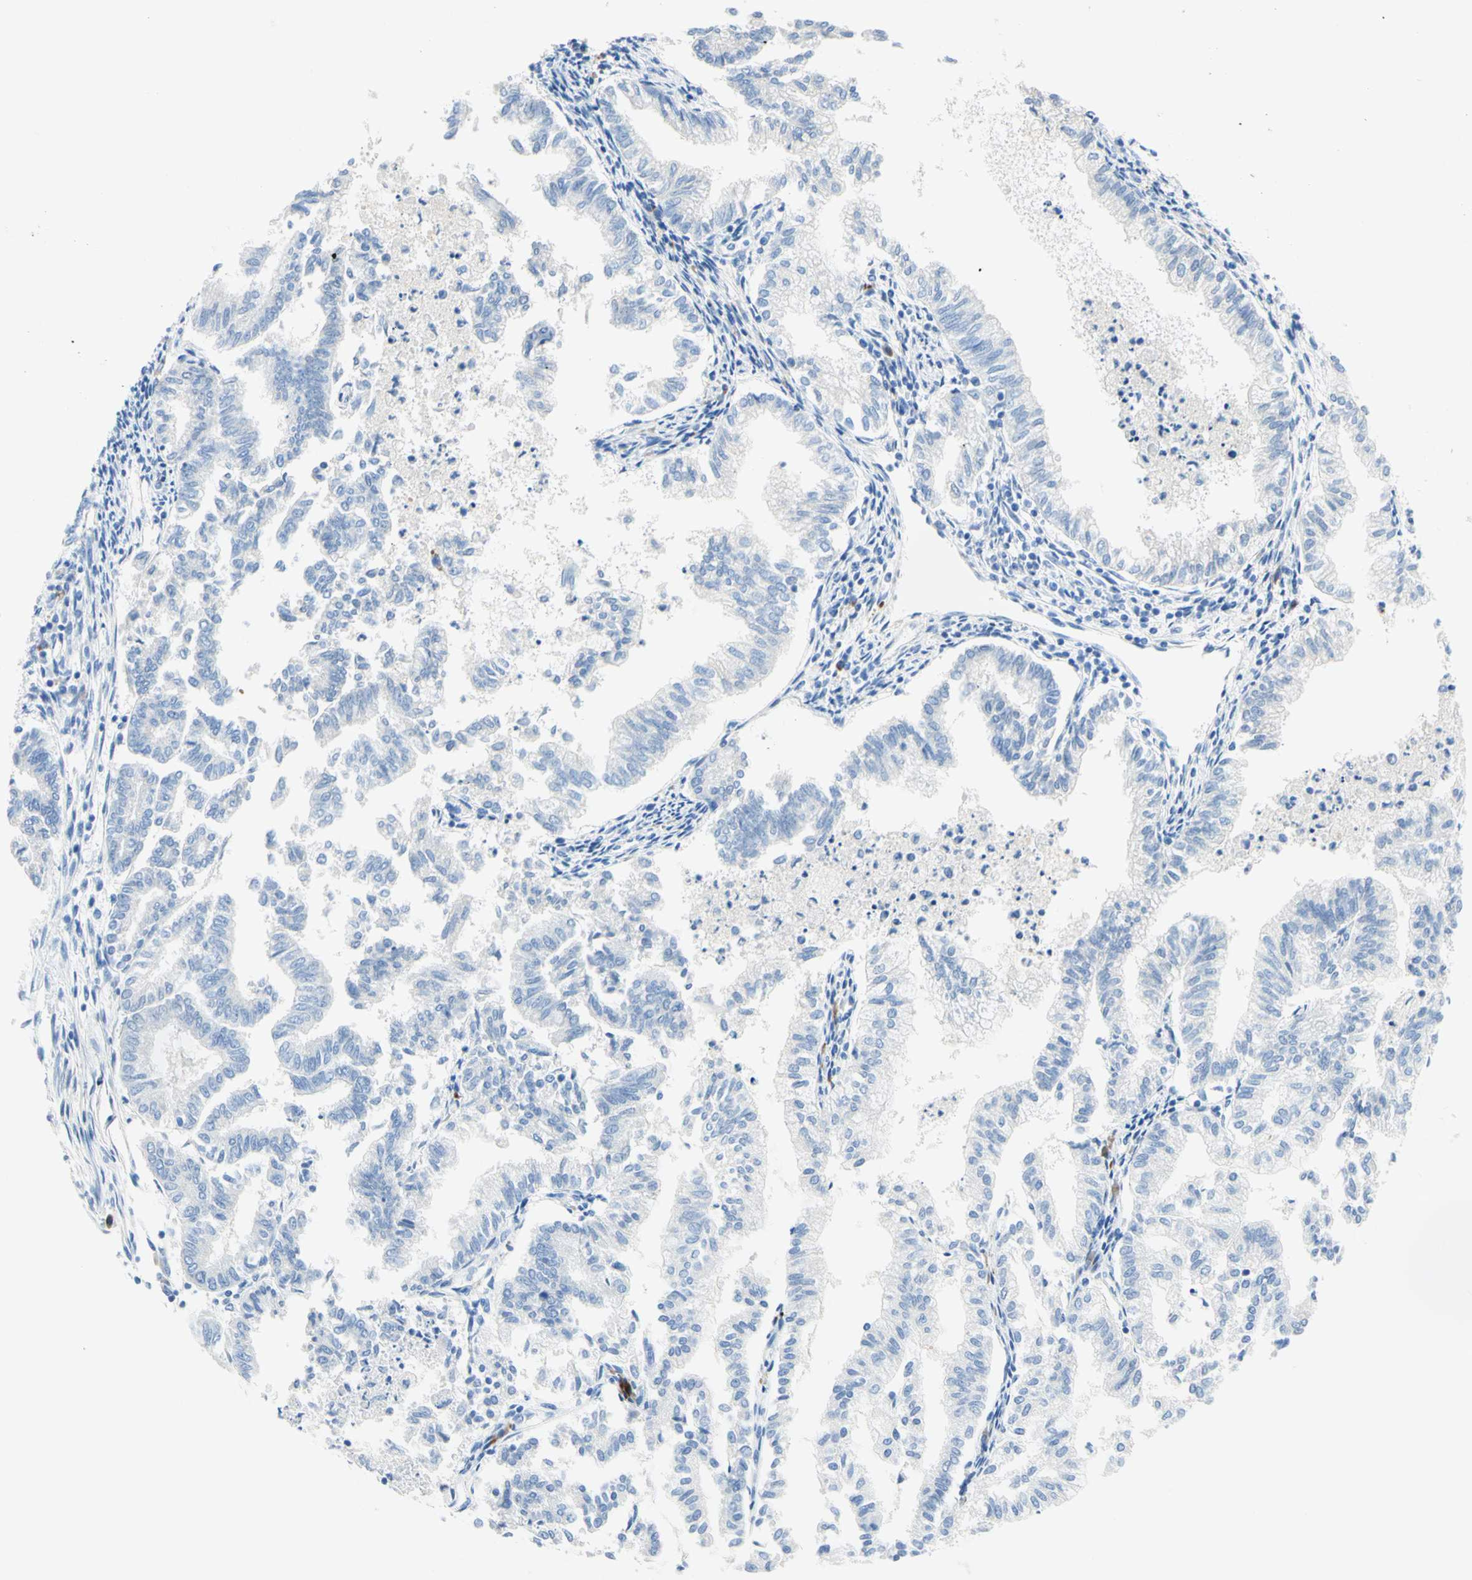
{"staining": {"intensity": "negative", "quantity": "none", "location": "none"}, "tissue": "endometrial cancer", "cell_type": "Tumor cells", "image_type": "cancer", "snomed": [{"axis": "morphology", "description": "Necrosis, NOS"}, {"axis": "morphology", "description": "Adenocarcinoma, NOS"}, {"axis": "topography", "description": "Endometrium"}], "caption": "Micrograph shows no protein staining in tumor cells of endometrial cancer (adenocarcinoma) tissue.", "gene": "IL6ST", "patient": {"sex": "female", "age": 79}}